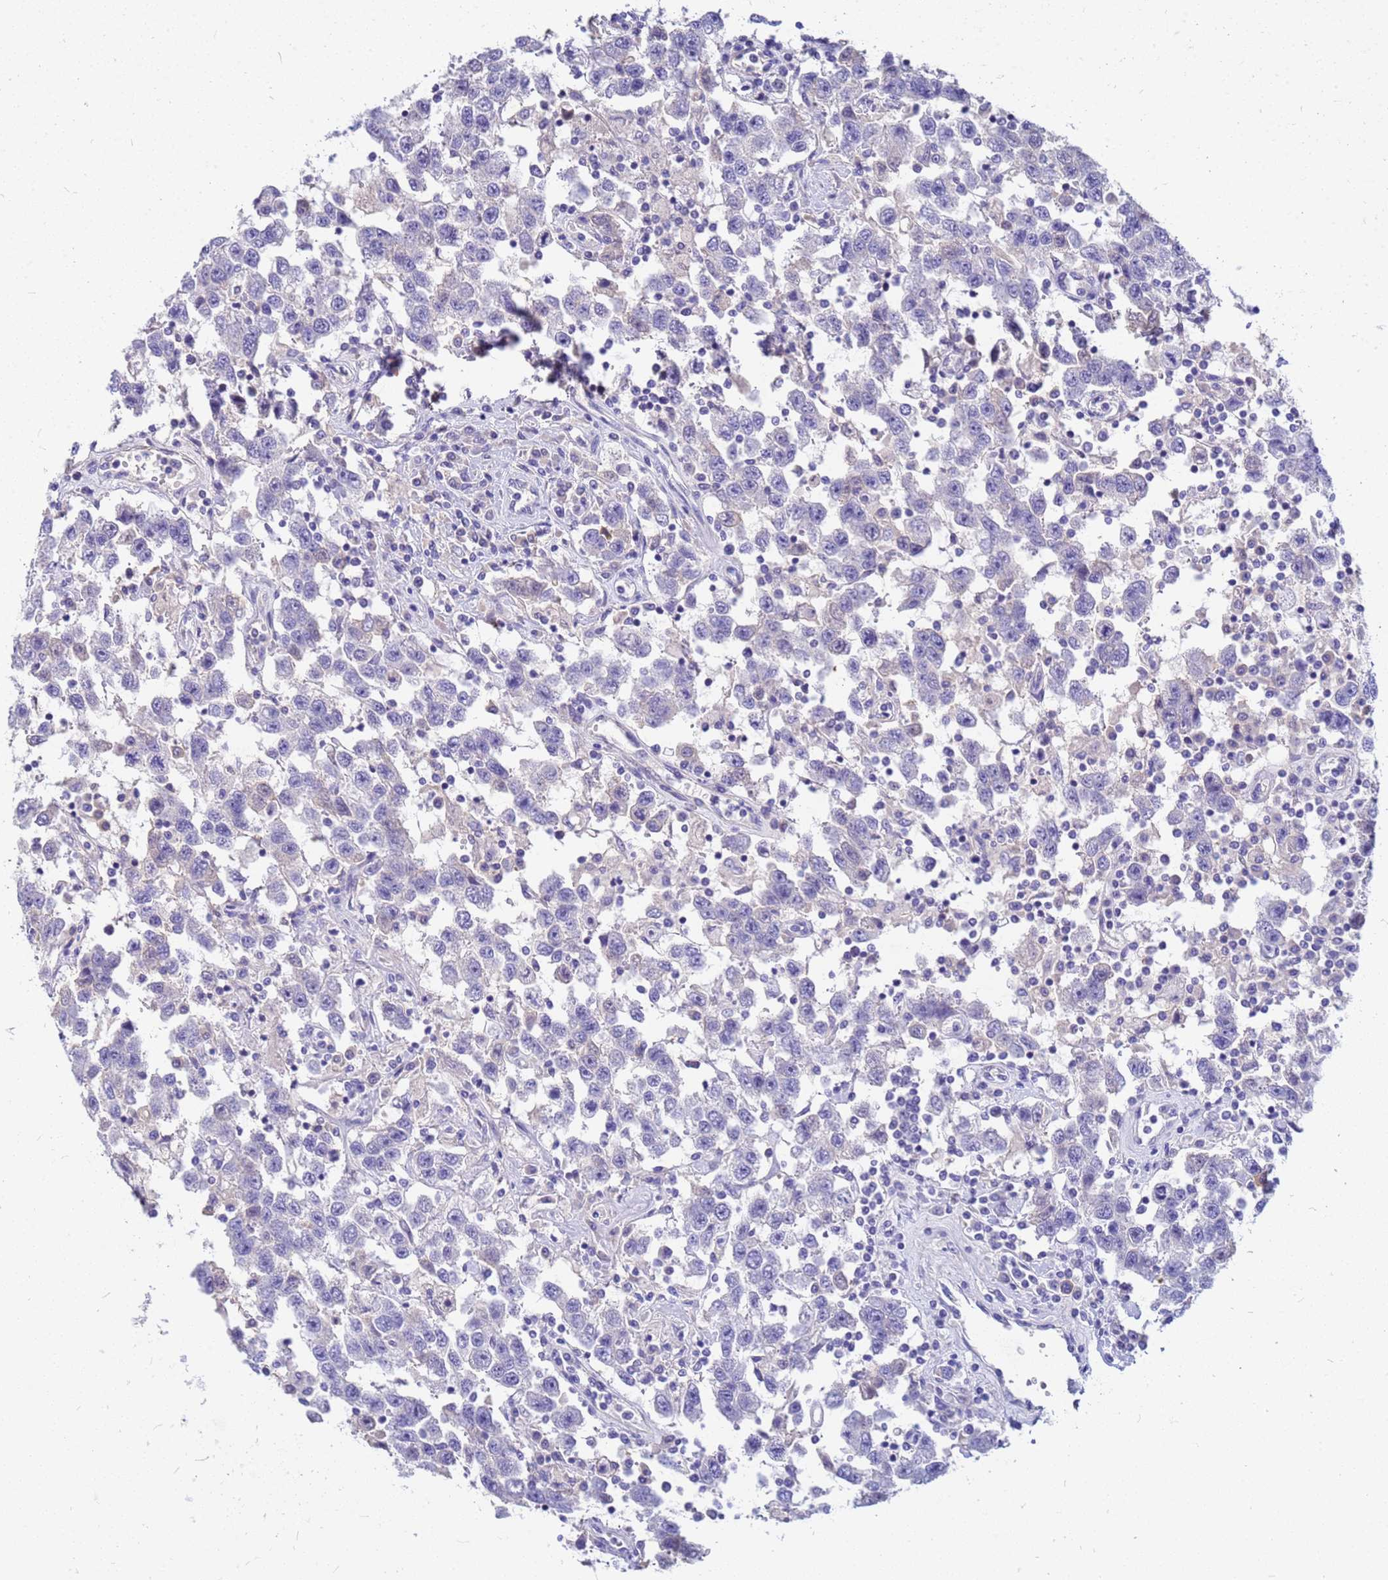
{"staining": {"intensity": "negative", "quantity": "none", "location": "none"}, "tissue": "testis cancer", "cell_type": "Tumor cells", "image_type": "cancer", "snomed": [{"axis": "morphology", "description": "Seminoma, NOS"}, {"axis": "topography", "description": "Testis"}], "caption": "This is an immunohistochemistry photomicrograph of human testis cancer (seminoma). There is no positivity in tumor cells.", "gene": "DPRX", "patient": {"sex": "male", "age": 41}}